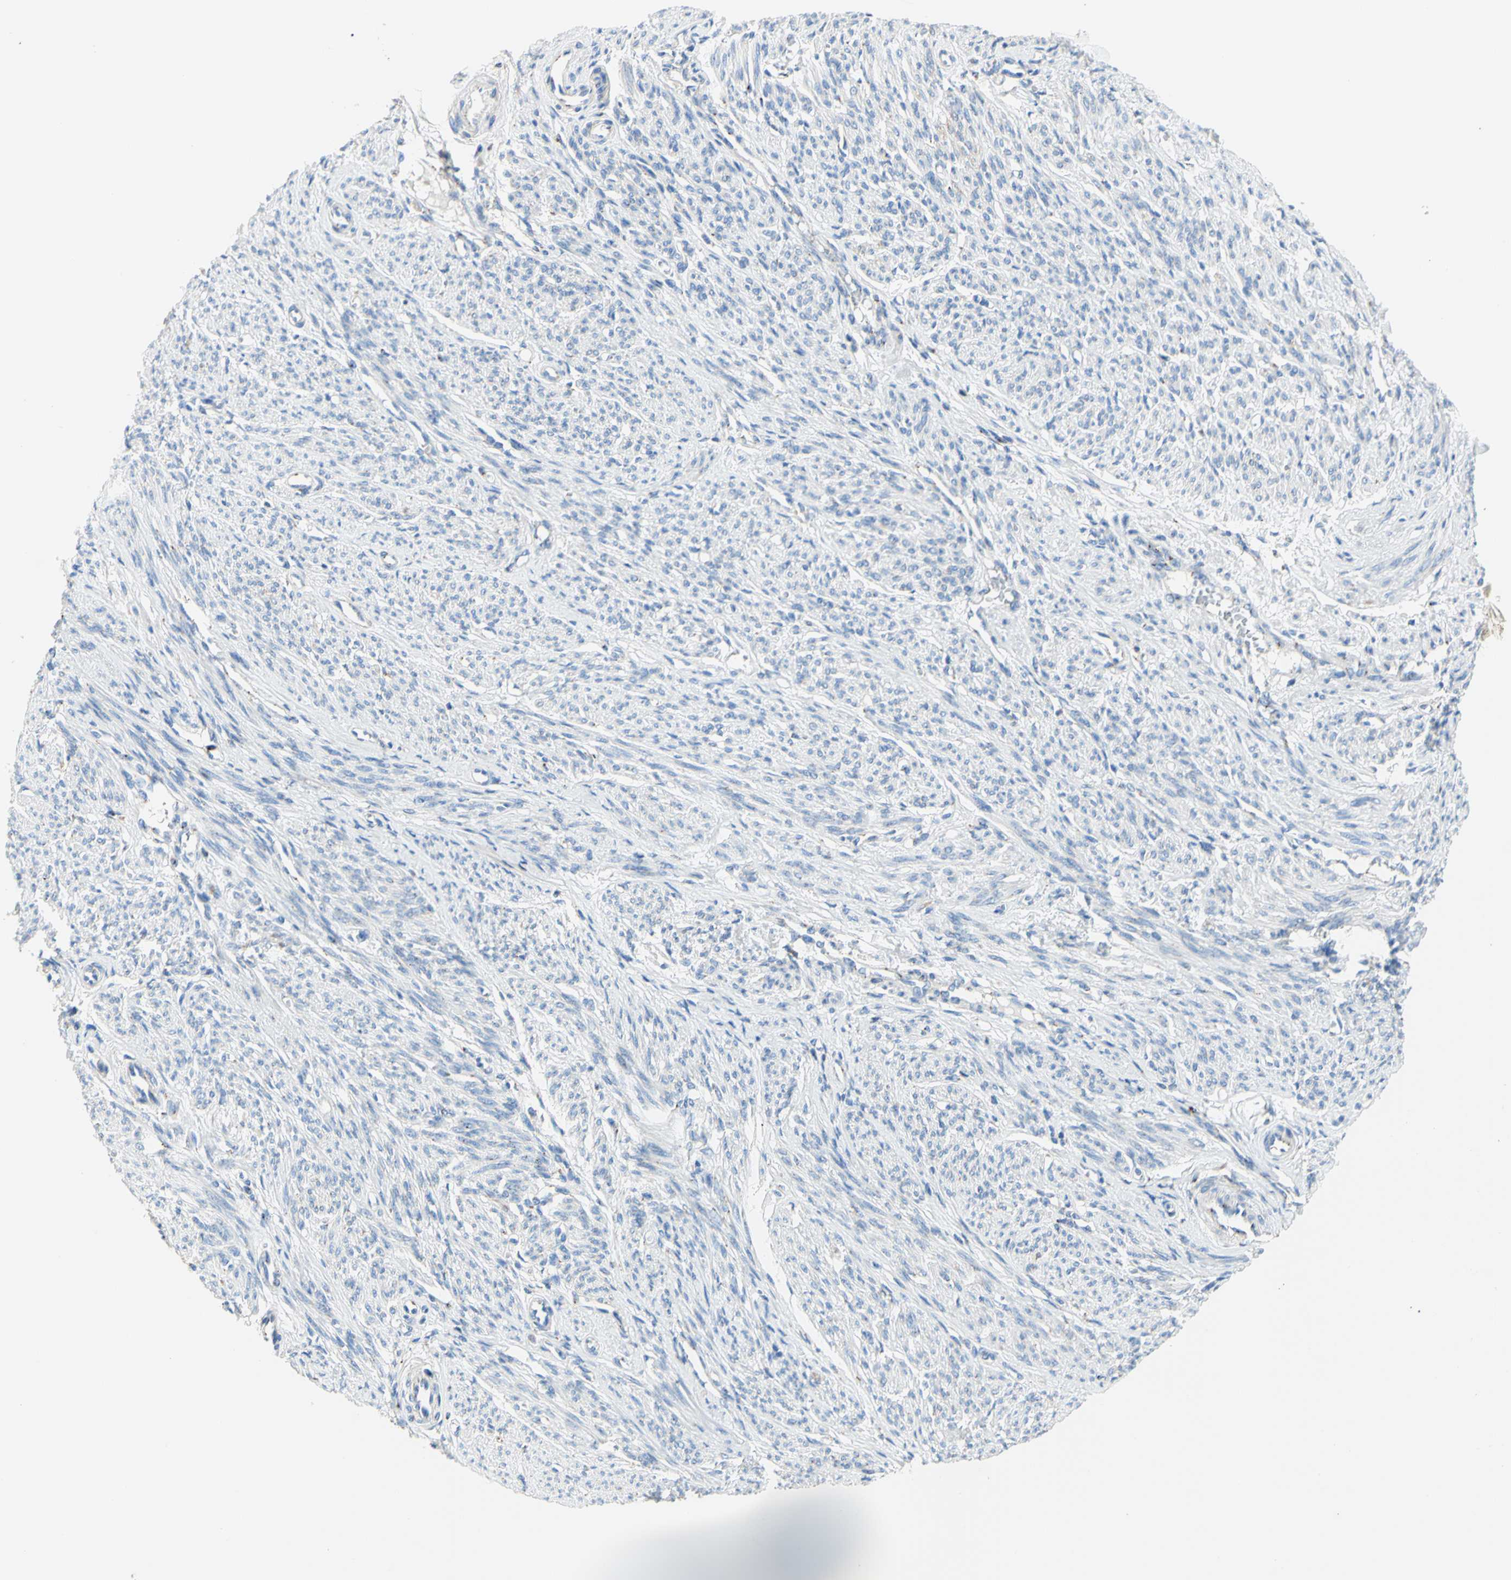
{"staining": {"intensity": "negative", "quantity": "none", "location": "none"}, "tissue": "smooth muscle", "cell_type": "Smooth muscle cells", "image_type": "normal", "snomed": [{"axis": "morphology", "description": "Normal tissue, NOS"}, {"axis": "topography", "description": "Smooth muscle"}], "caption": "Smooth muscle stained for a protein using IHC displays no staining smooth muscle cells.", "gene": "GALNT2", "patient": {"sex": "female", "age": 65}}